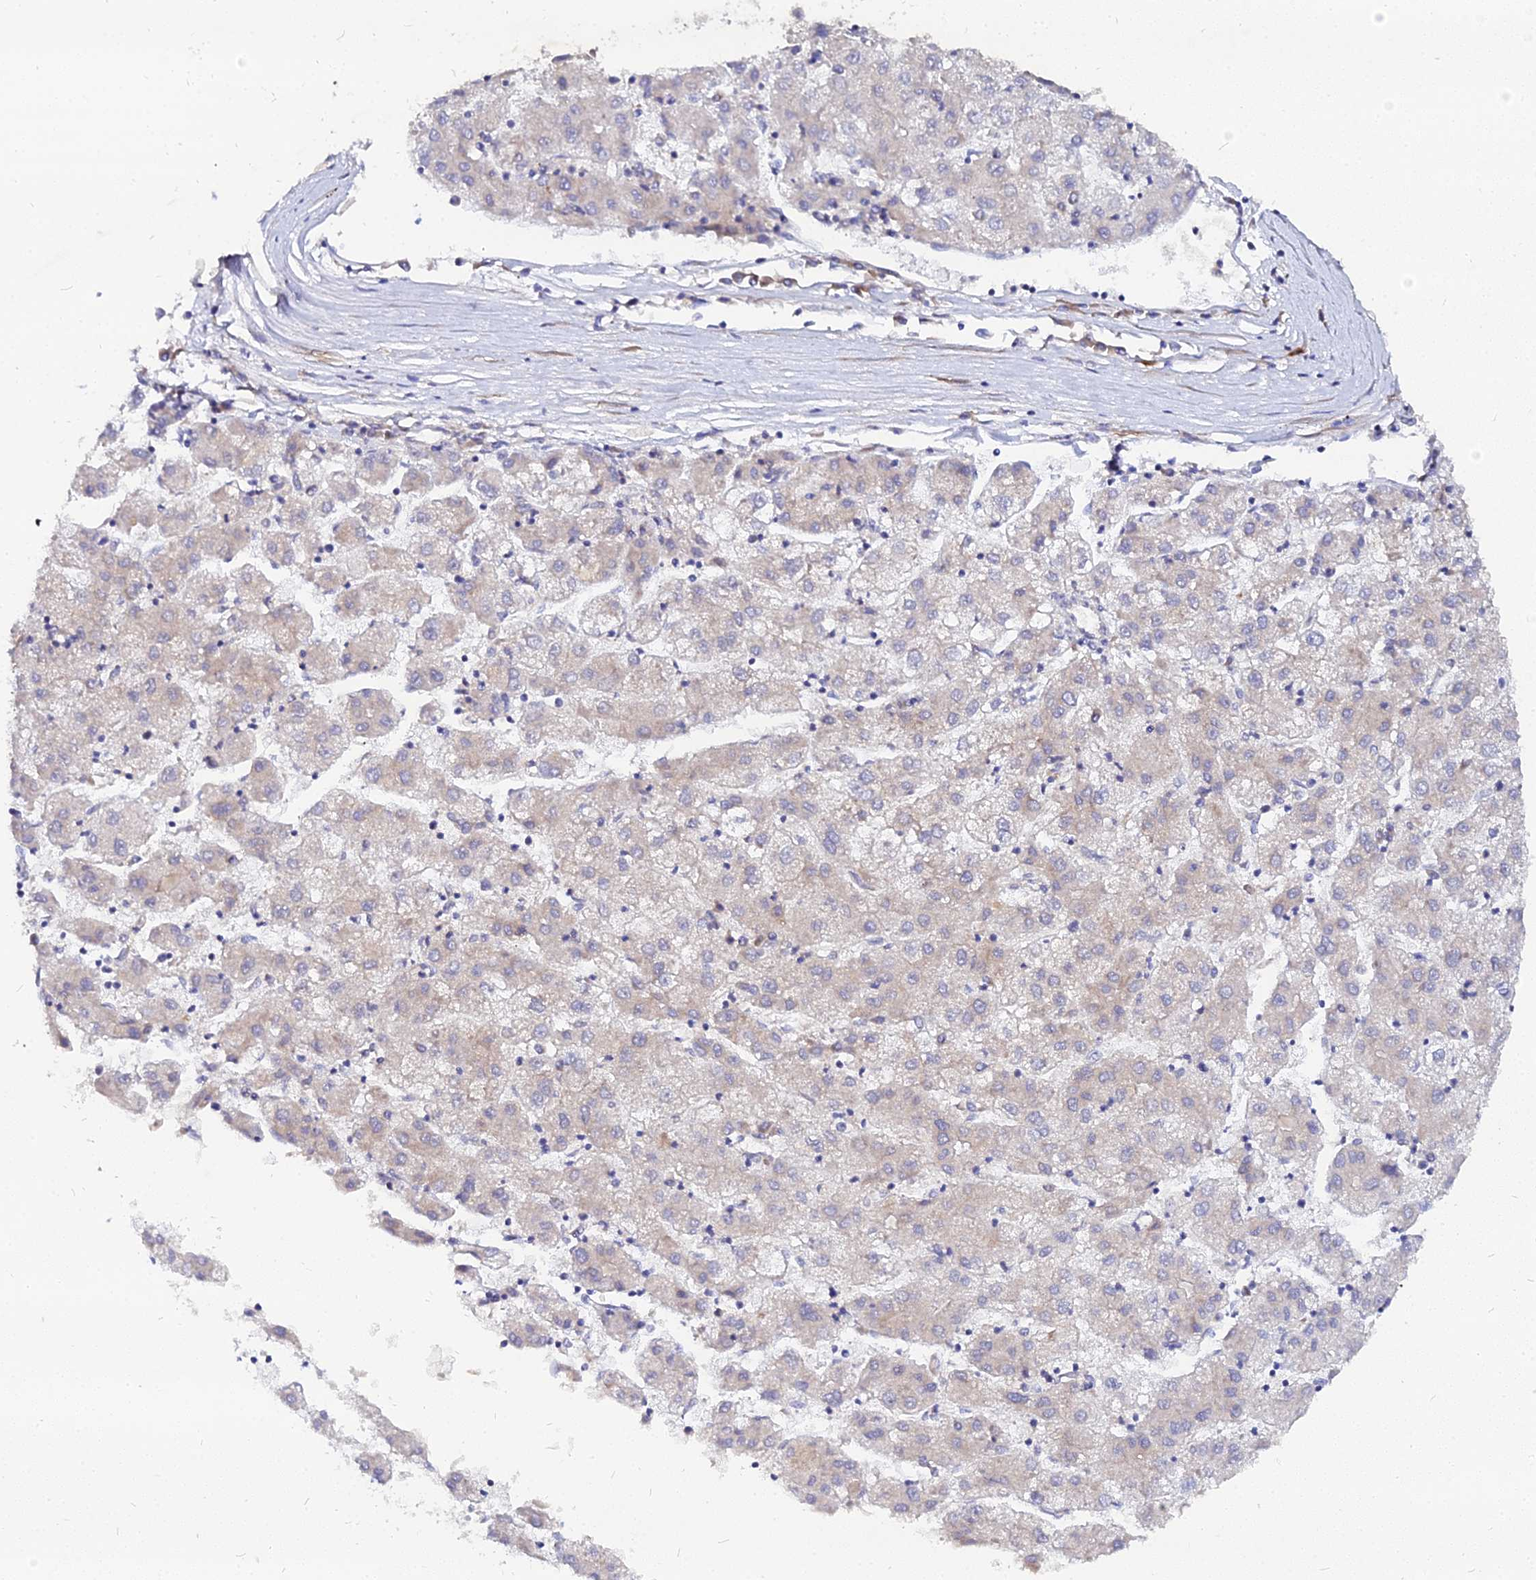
{"staining": {"intensity": "negative", "quantity": "none", "location": "none"}, "tissue": "liver cancer", "cell_type": "Tumor cells", "image_type": "cancer", "snomed": [{"axis": "morphology", "description": "Carcinoma, Hepatocellular, NOS"}, {"axis": "topography", "description": "Liver"}], "caption": "This is an immunohistochemistry histopathology image of human liver cancer. There is no staining in tumor cells.", "gene": "RNF121", "patient": {"sex": "male", "age": 72}}